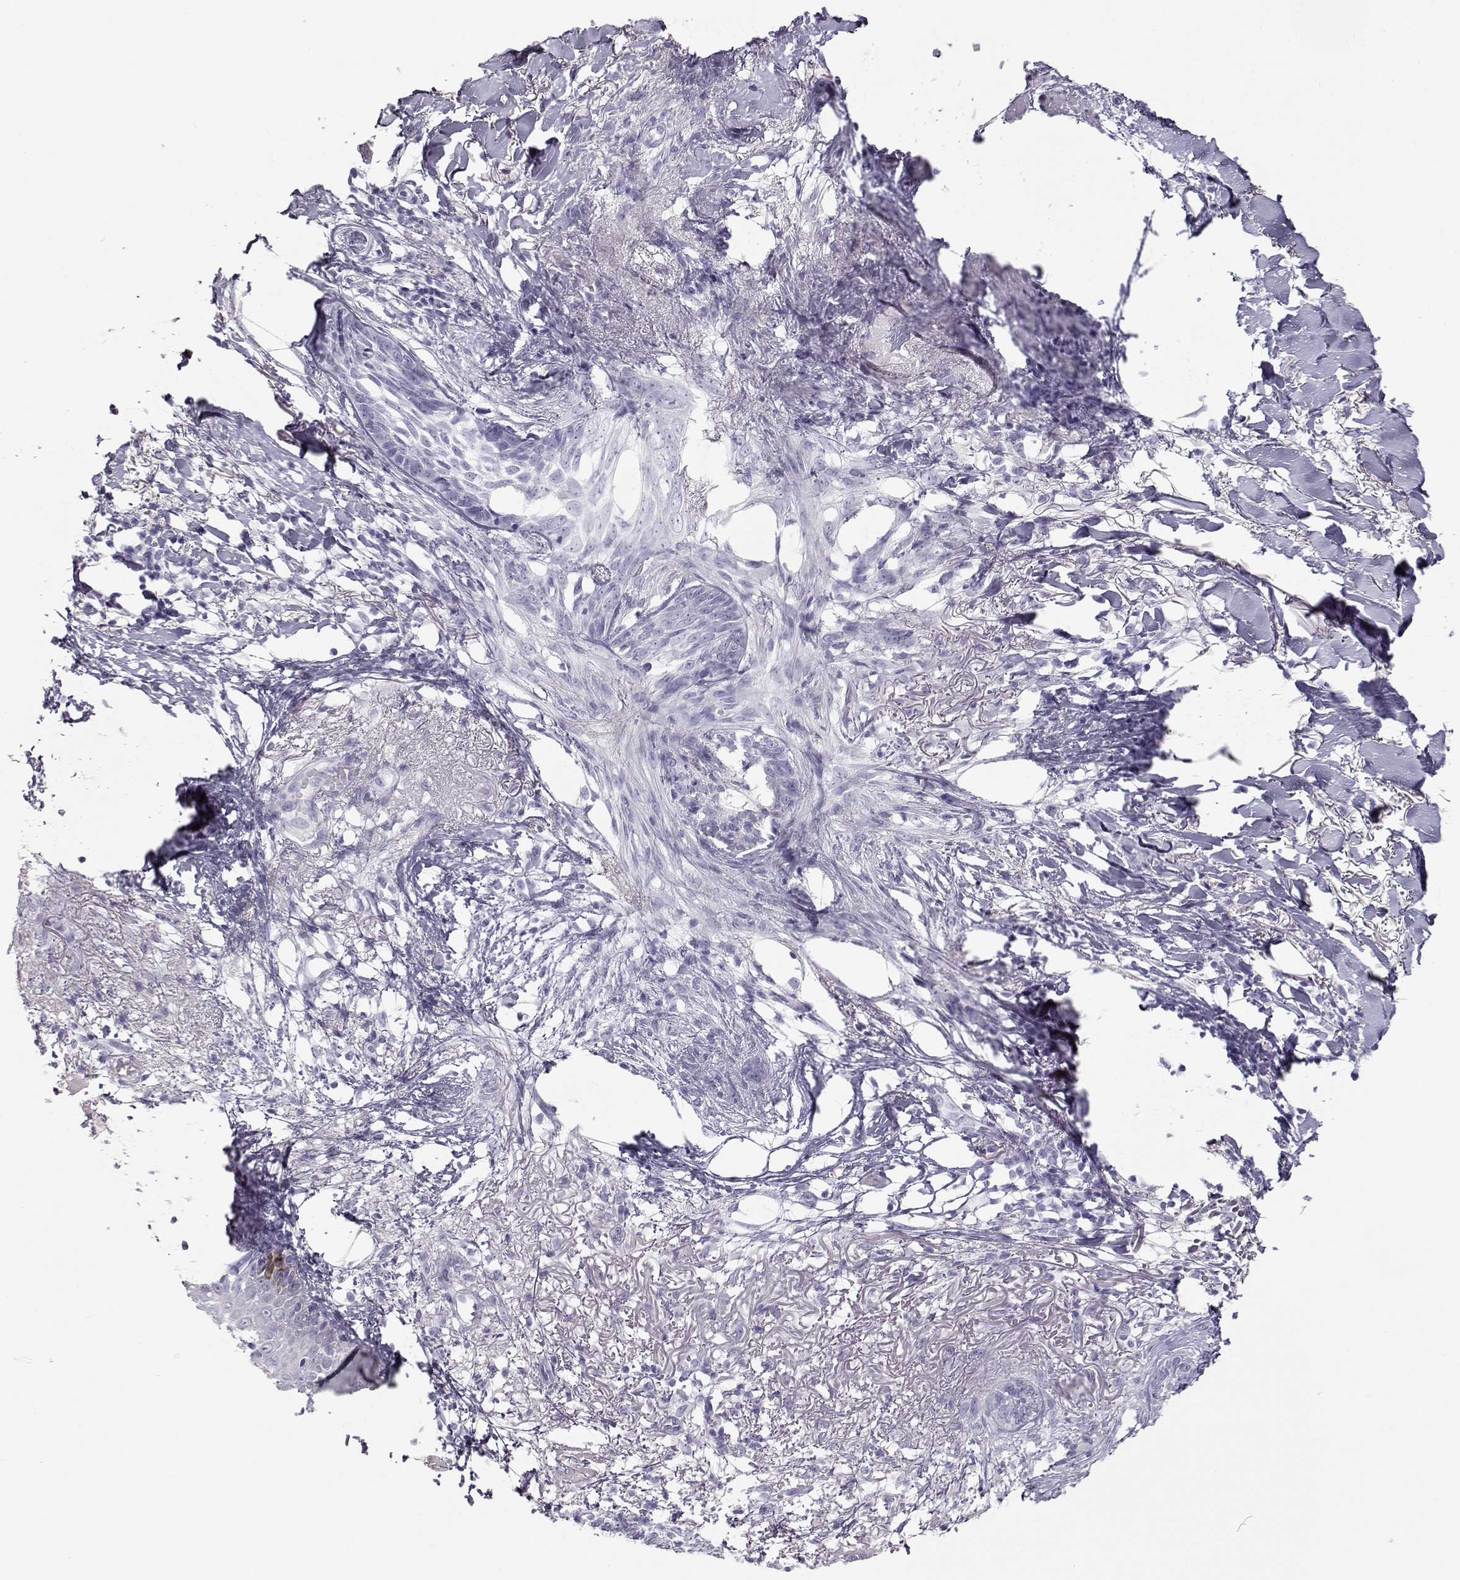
{"staining": {"intensity": "negative", "quantity": "none", "location": "none"}, "tissue": "skin cancer", "cell_type": "Tumor cells", "image_type": "cancer", "snomed": [{"axis": "morphology", "description": "Normal tissue, NOS"}, {"axis": "morphology", "description": "Basal cell carcinoma"}, {"axis": "topography", "description": "Skin"}], "caption": "This is an IHC photomicrograph of skin basal cell carcinoma. There is no staining in tumor cells.", "gene": "TKTL1", "patient": {"sex": "male", "age": 84}}